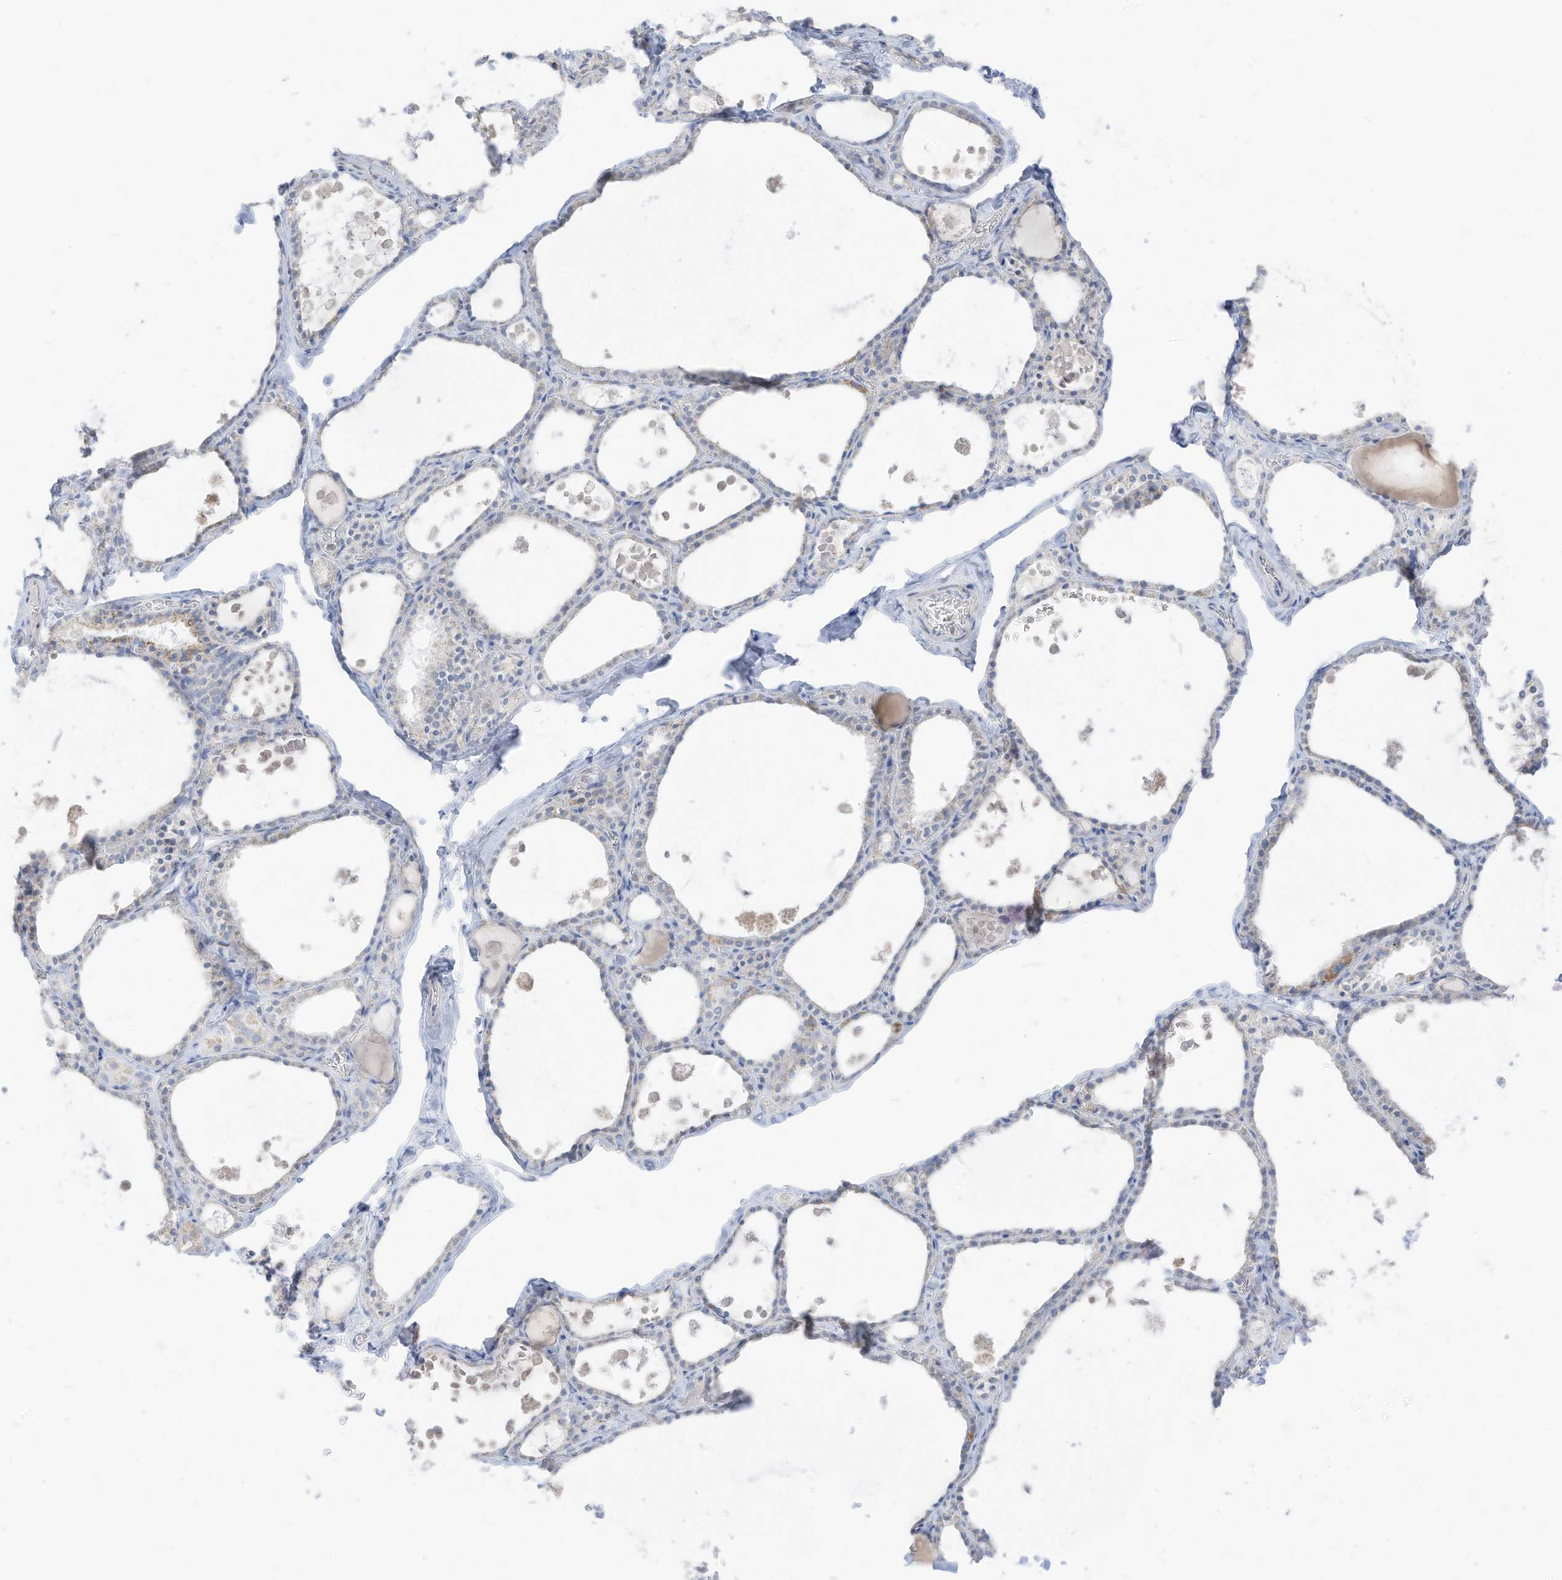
{"staining": {"intensity": "negative", "quantity": "none", "location": "none"}, "tissue": "thyroid gland", "cell_type": "Glandular cells", "image_type": "normal", "snomed": [{"axis": "morphology", "description": "Normal tissue, NOS"}, {"axis": "topography", "description": "Thyroid gland"}], "caption": "Immunohistochemistry (IHC) histopathology image of normal thyroid gland stained for a protein (brown), which shows no positivity in glandular cells.", "gene": "ETHE1", "patient": {"sex": "male", "age": 56}}